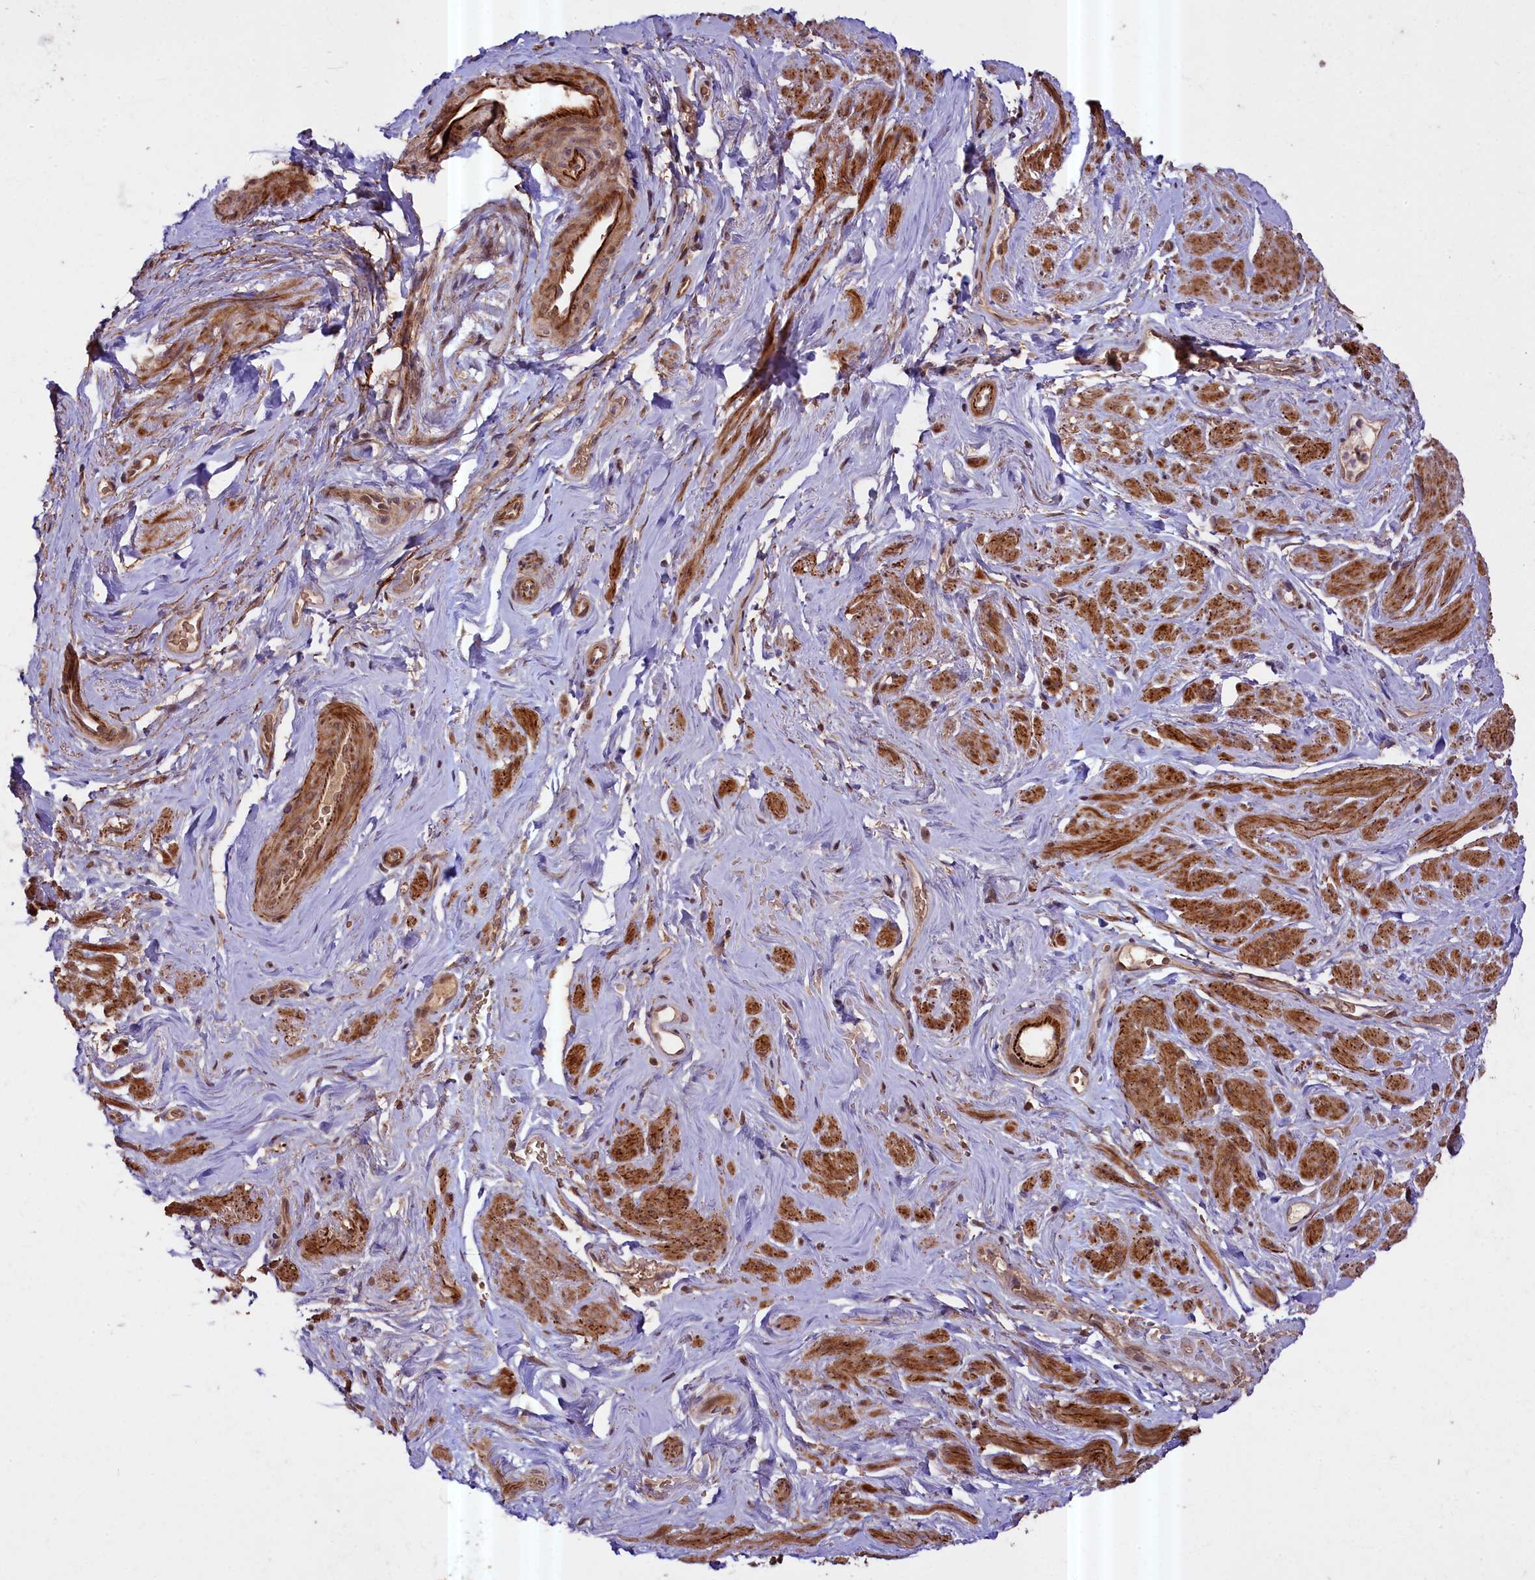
{"staining": {"intensity": "moderate", "quantity": ">75%", "location": "cytoplasmic/membranous"}, "tissue": "smooth muscle", "cell_type": "Smooth muscle cells", "image_type": "normal", "snomed": [{"axis": "morphology", "description": "Normal tissue, NOS"}, {"axis": "topography", "description": "Smooth muscle"}, {"axis": "topography", "description": "Peripheral nerve tissue"}], "caption": "Smooth muscle cells exhibit medium levels of moderate cytoplasmic/membranous expression in about >75% of cells in normal smooth muscle. (brown staining indicates protein expression, while blue staining denotes nuclei).", "gene": "ZNF480", "patient": {"sex": "male", "age": 69}}